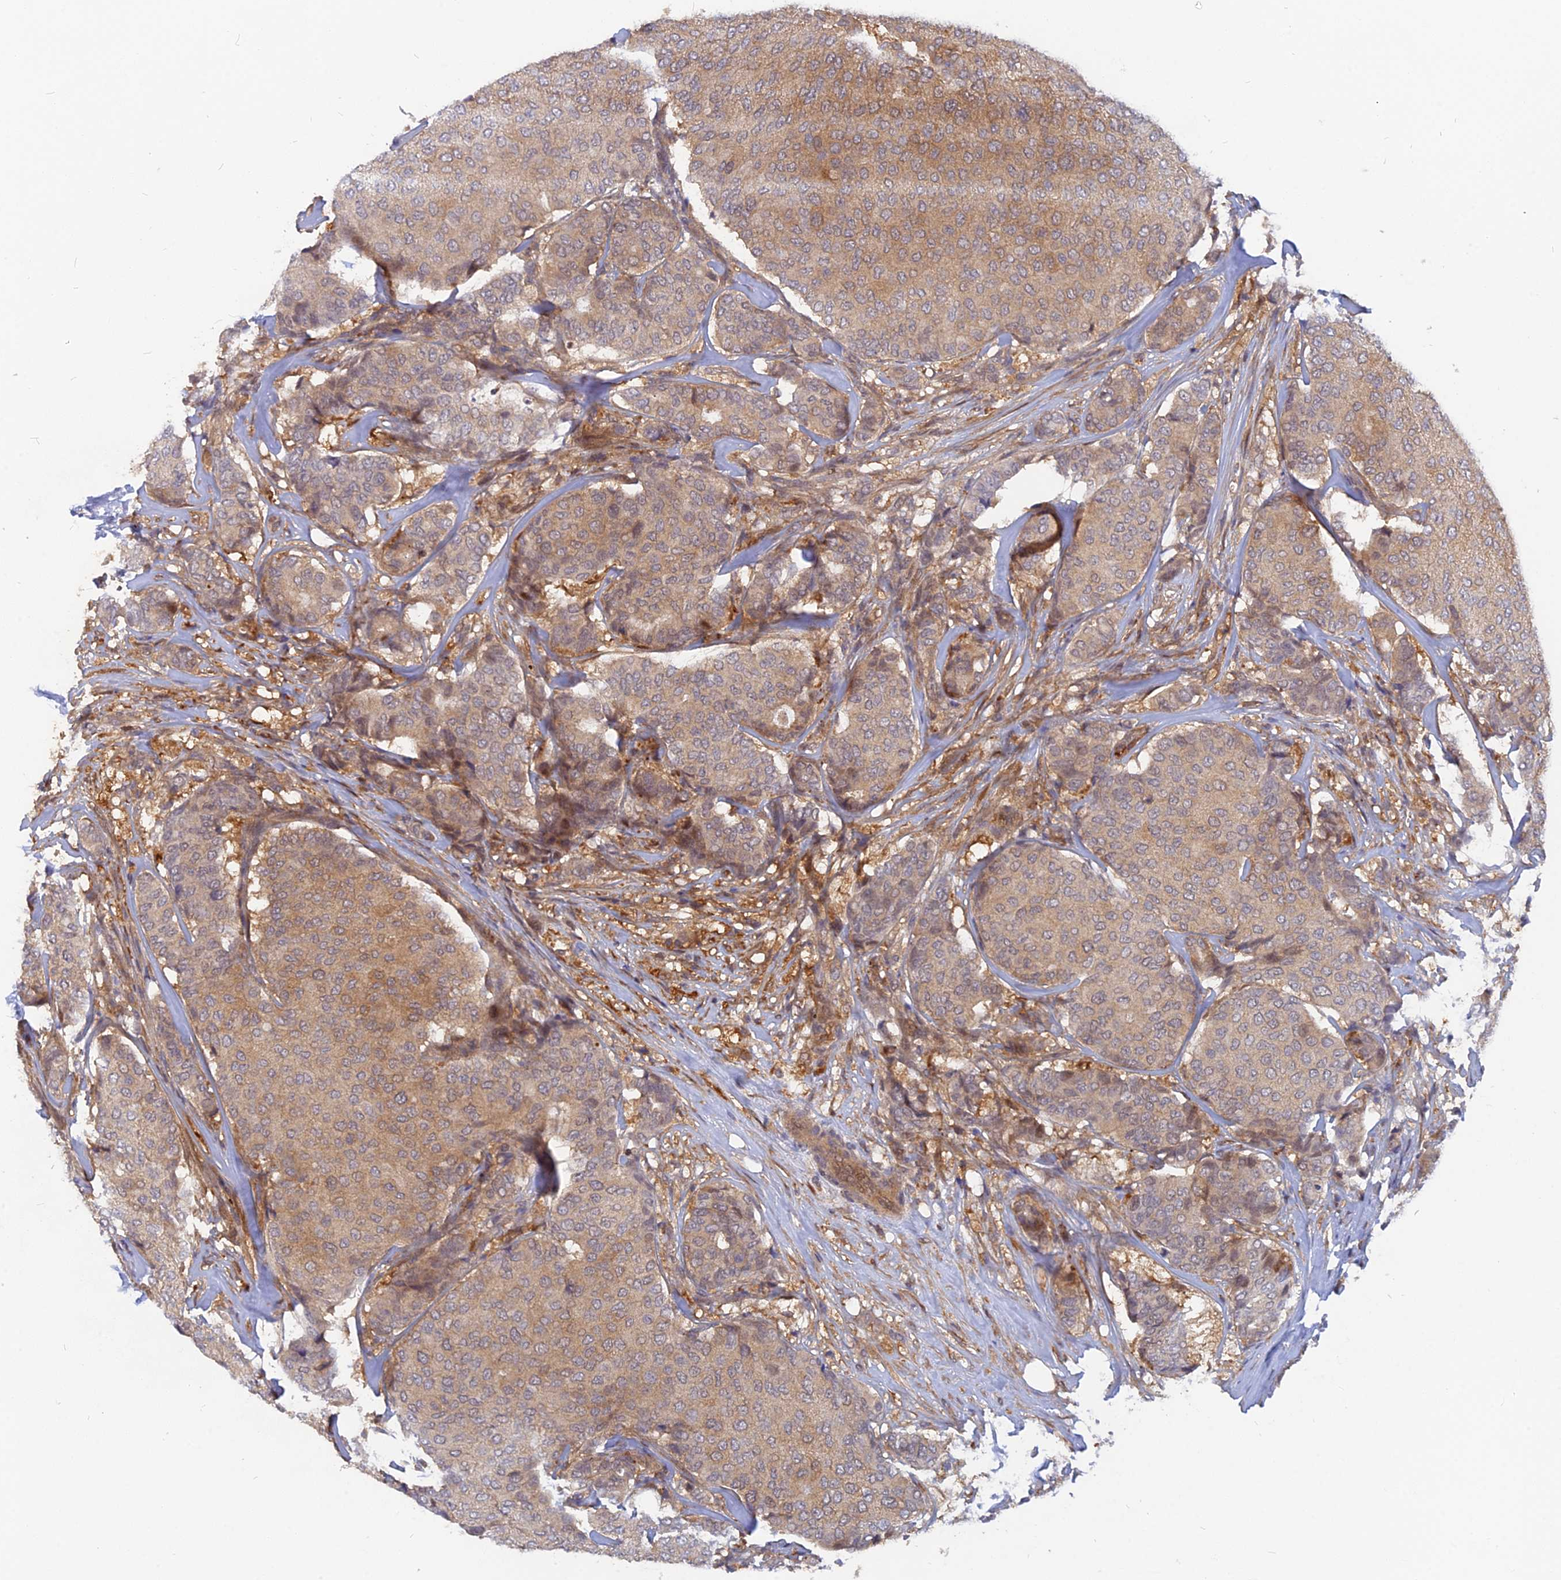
{"staining": {"intensity": "moderate", "quantity": ">75%", "location": "cytoplasmic/membranous"}, "tissue": "breast cancer", "cell_type": "Tumor cells", "image_type": "cancer", "snomed": [{"axis": "morphology", "description": "Duct carcinoma"}, {"axis": "topography", "description": "Breast"}], "caption": "Moderate cytoplasmic/membranous positivity for a protein is seen in about >75% of tumor cells of breast cancer using immunohistochemistry (IHC).", "gene": "ARL2BP", "patient": {"sex": "female", "age": 75}}